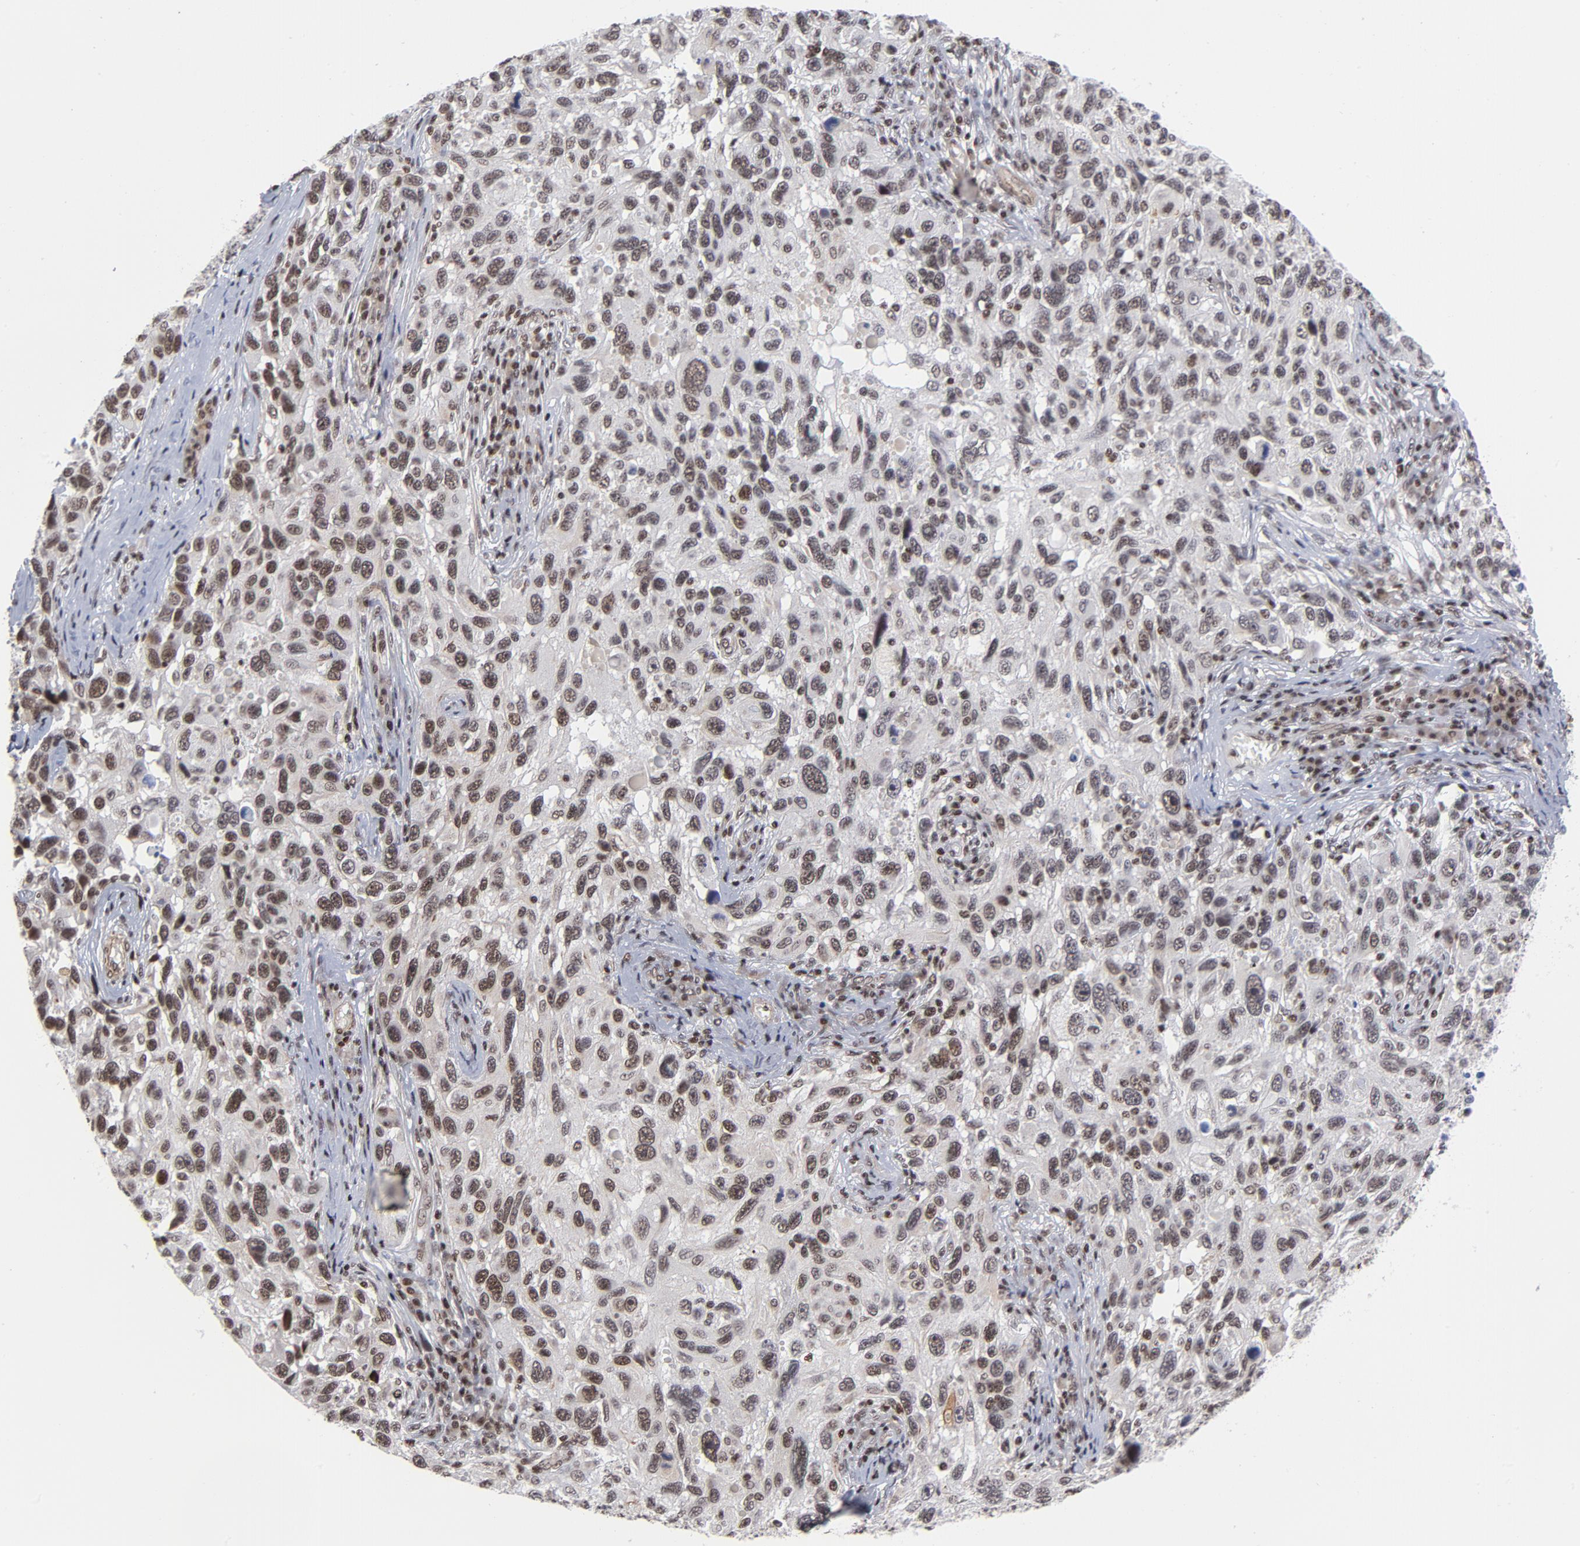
{"staining": {"intensity": "strong", "quantity": ">75%", "location": "nuclear"}, "tissue": "melanoma", "cell_type": "Tumor cells", "image_type": "cancer", "snomed": [{"axis": "morphology", "description": "Malignant melanoma, NOS"}, {"axis": "topography", "description": "Skin"}], "caption": "The histopathology image reveals immunohistochemical staining of malignant melanoma. There is strong nuclear expression is identified in approximately >75% of tumor cells. The protein of interest is stained brown, and the nuclei are stained in blue (DAB IHC with brightfield microscopy, high magnification).", "gene": "CTCF", "patient": {"sex": "male", "age": 53}}